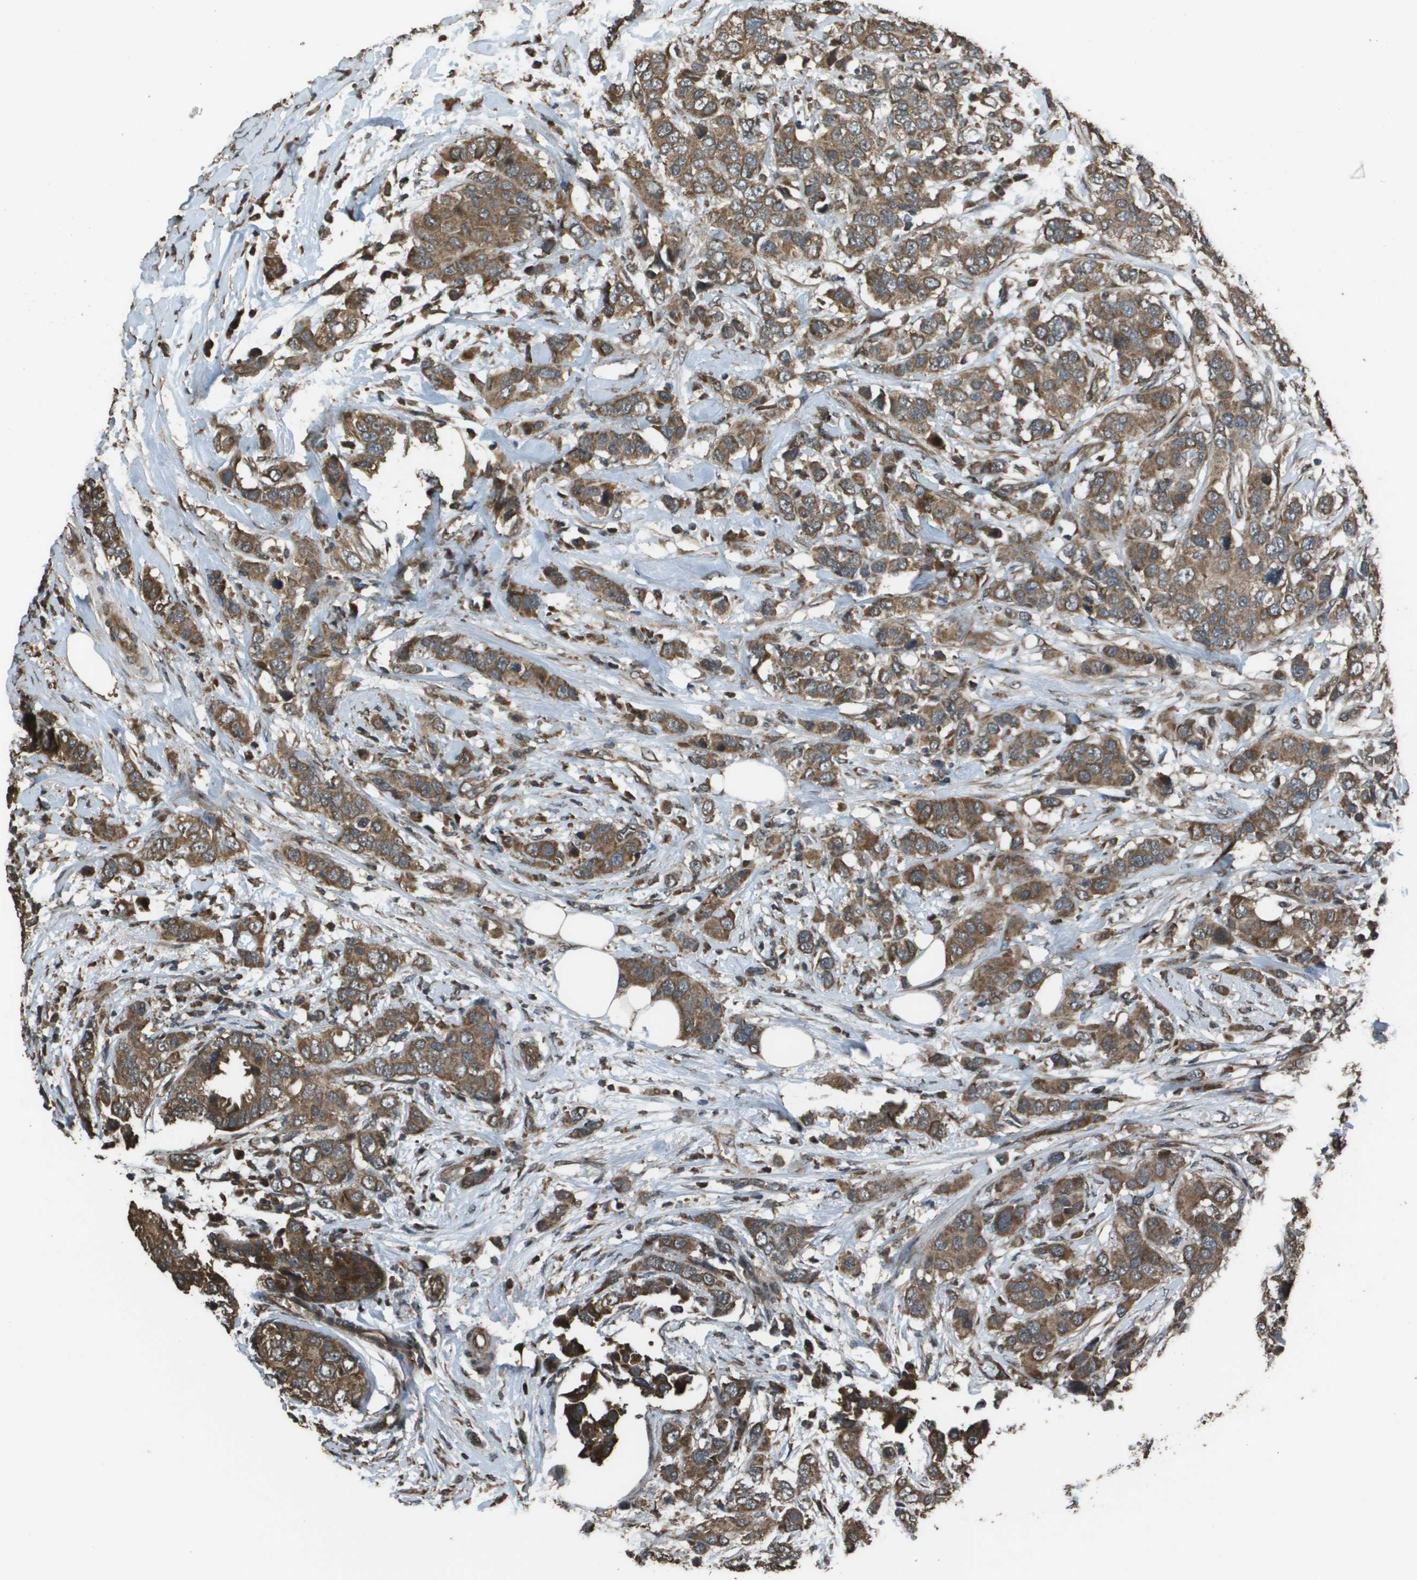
{"staining": {"intensity": "moderate", "quantity": ">75%", "location": "cytoplasmic/membranous"}, "tissue": "breast cancer", "cell_type": "Tumor cells", "image_type": "cancer", "snomed": [{"axis": "morphology", "description": "Duct carcinoma"}, {"axis": "topography", "description": "Breast"}], "caption": "A brown stain shows moderate cytoplasmic/membranous staining of a protein in human intraductal carcinoma (breast) tumor cells.", "gene": "FIG4", "patient": {"sex": "female", "age": 50}}